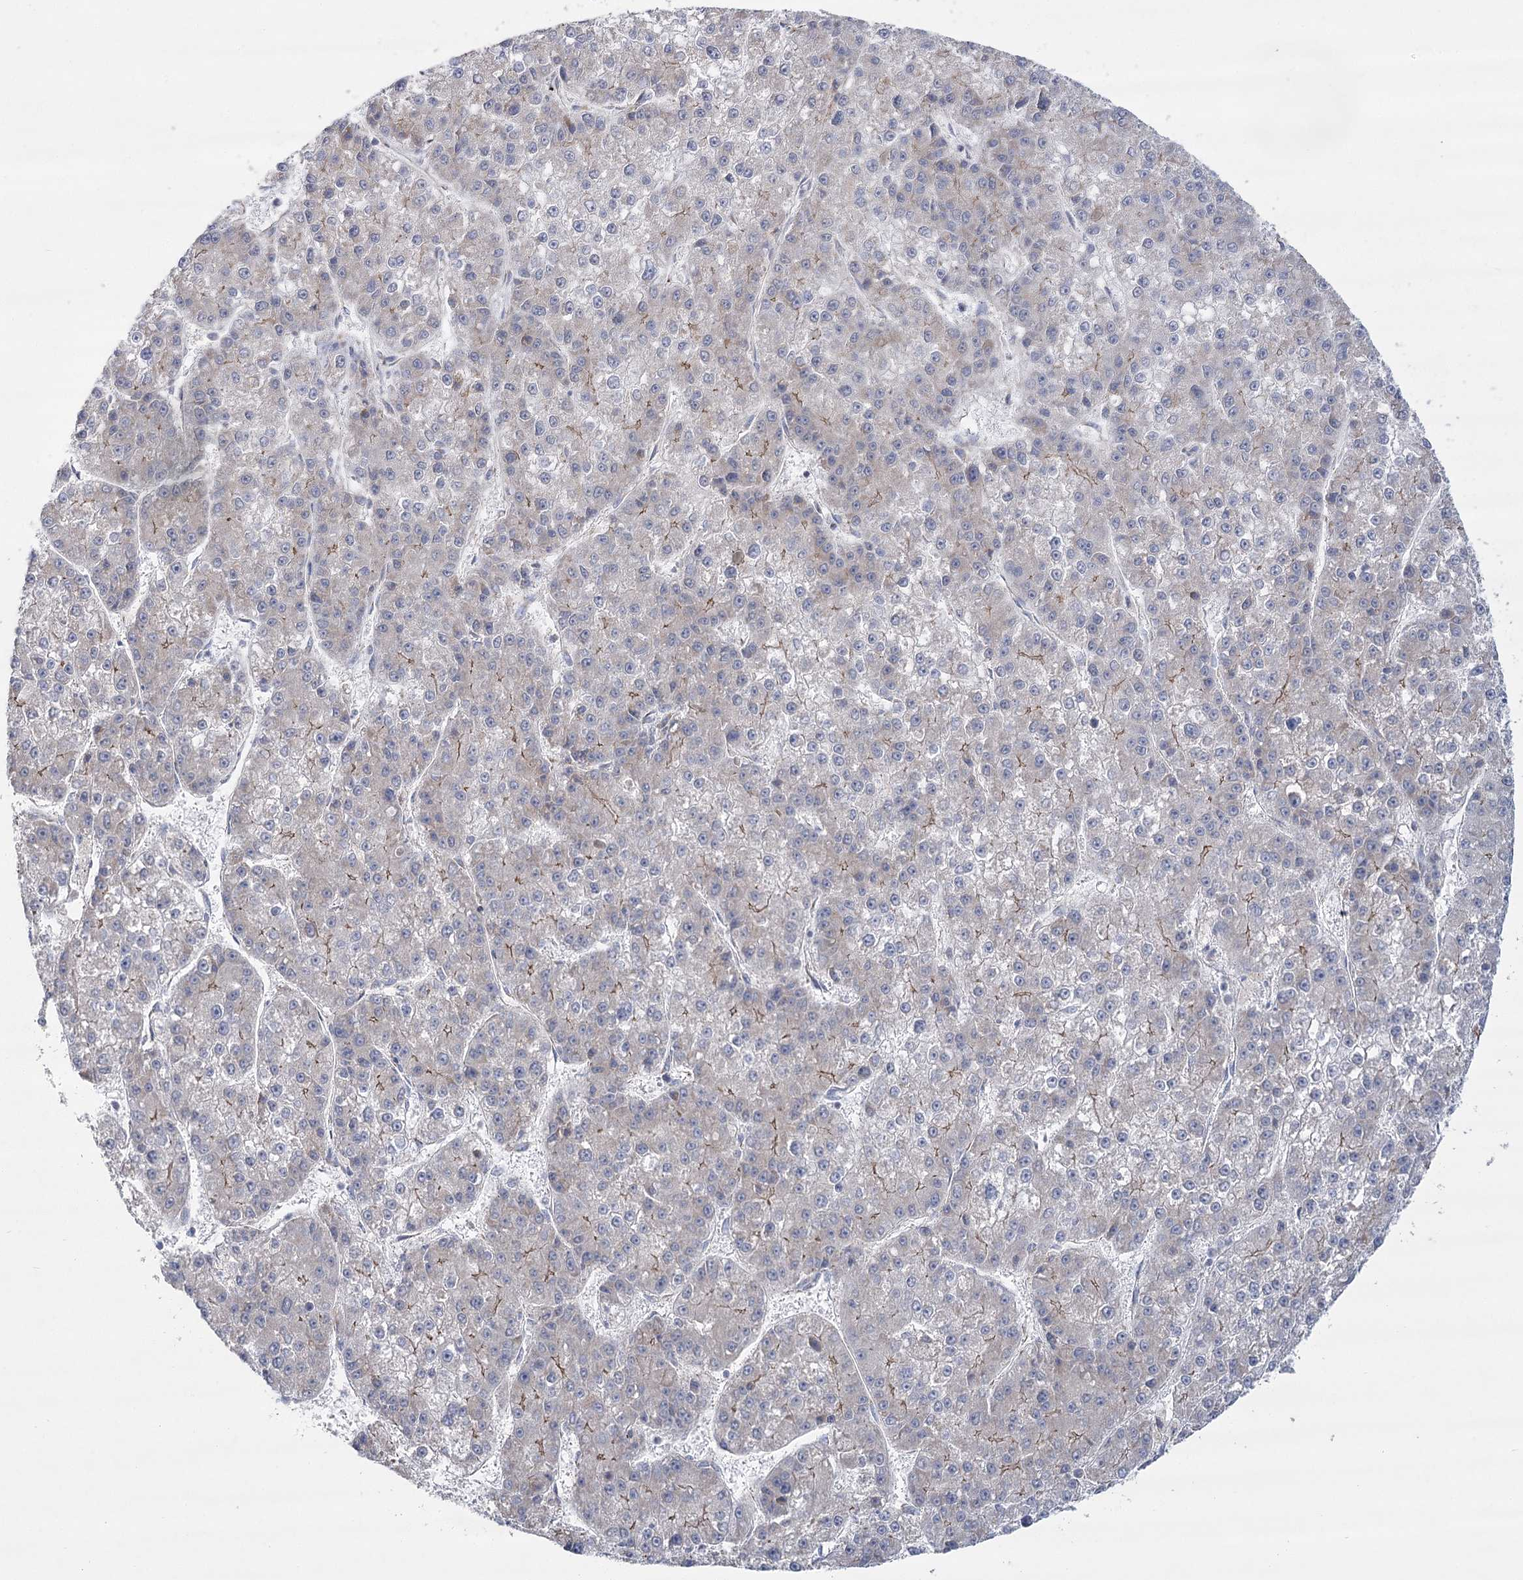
{"staining": {"intensity": "negative", "quantity": "none", "location": "none"}, "tissue": "liver cancer", "cell_type": "Tumor cells", "image_type": "cancer", "snomed": [{"axis": "morphology", "description": "Carcinoma, Hepatocellular, NOS"}, {"axis": "topography", "description": "Liver"}], "caption": "High magnification brightfield microscopy of hepatocellular carcinoma (liver) stained with DAB (brown) and counterstained with hematoxylin (blue): tumor cells show no significant expression.", "gene": "SNX7", "patient": {"sex": "female", "age": 73}}